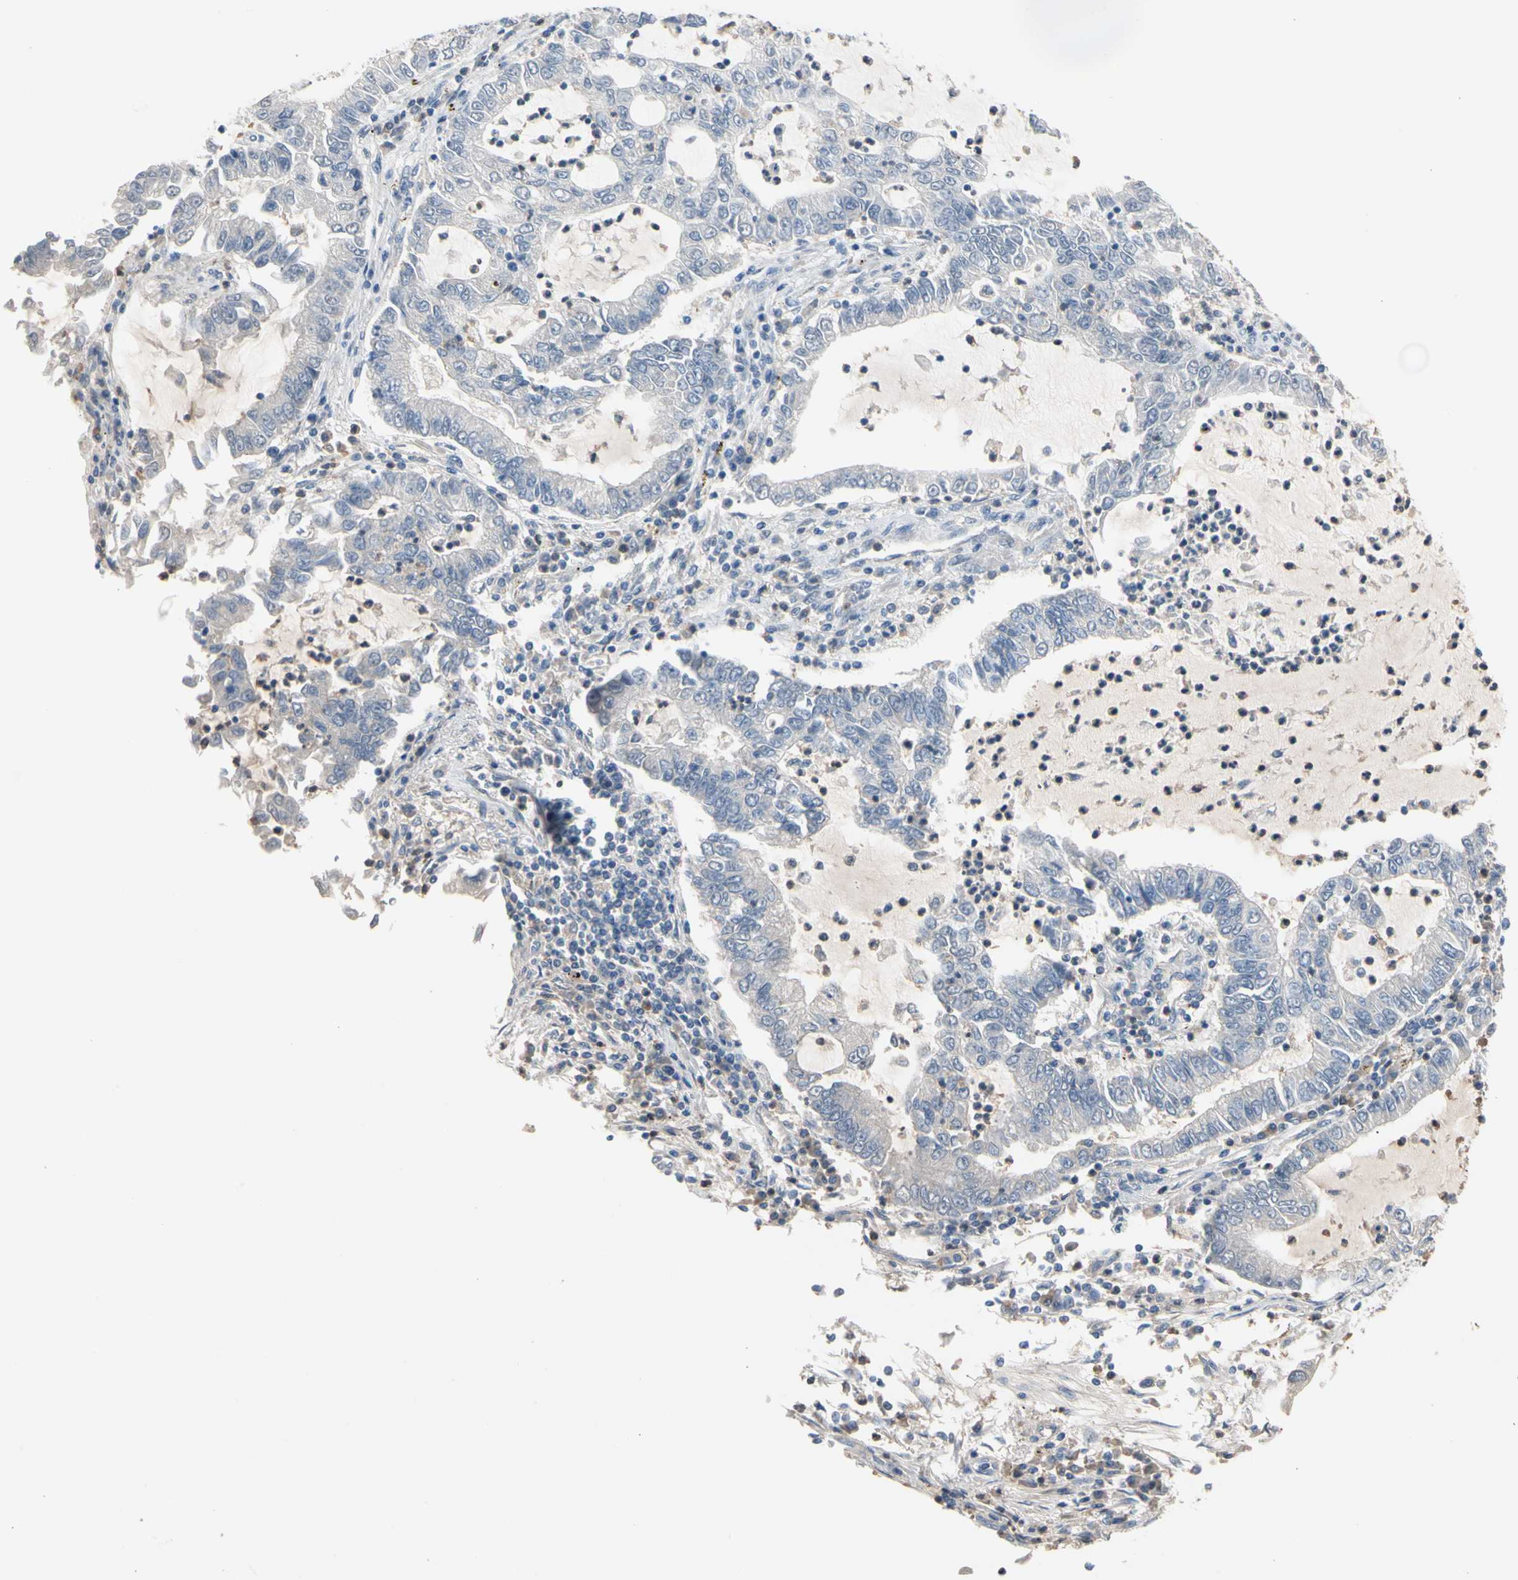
{"staining": {"intensity": "negative", "quantity": "none", "location": "none"}, "tissue": "lung cancer", "cell_type": "Tumor cells", "image_type": "cancer", "snomed": [{"axis": "morphology", "description": "Adenocarcinoma, NOS"}, {"axis": "topography", "description": "Lung"}], "caption": "An IHC photomicrograph of adenocarcinoma (lung) is shown. There is no staining in tumor cells of adenocarcinoma (lung).", "gene": "BBOX1", "patient": {"sex": "female", "age": 51}}